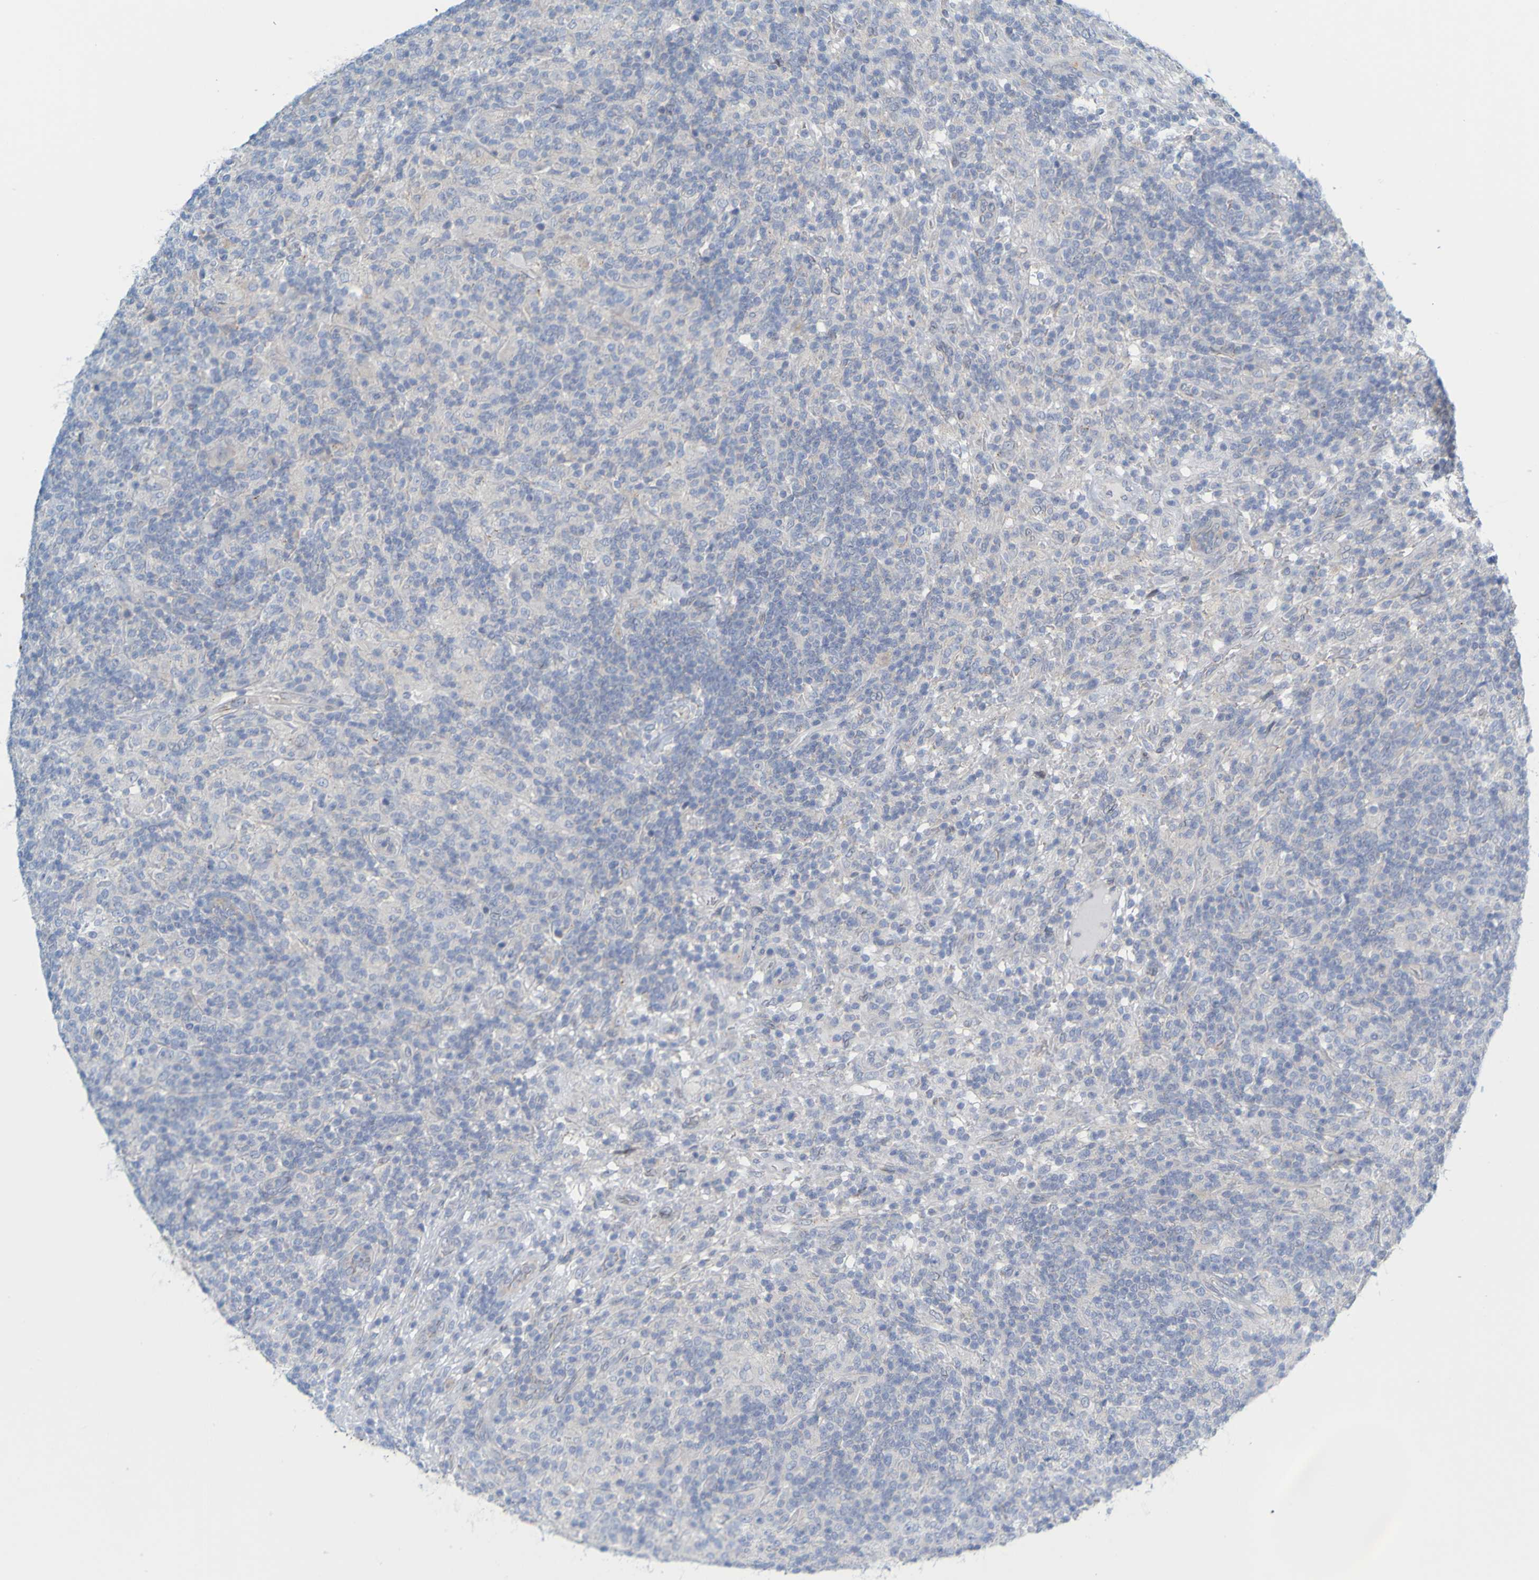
{"staining": {"intensity": "negative", "quantity": "none", "location": "none"}, "tissue": "lymphoma", "cell_type": "Tumor cells", "image_type": "cancer", "snomed": [{"axis": "morphology", "description": "Hodgkin's disease, NOS"}, {"axis": "topography", "description": "Lymph node"}], "caption": "Image shows no significant protein expression in tumor cells of Hodgkin's disease.", "gene": "MAG", "patient": {"sex": "male", "age": 70}}